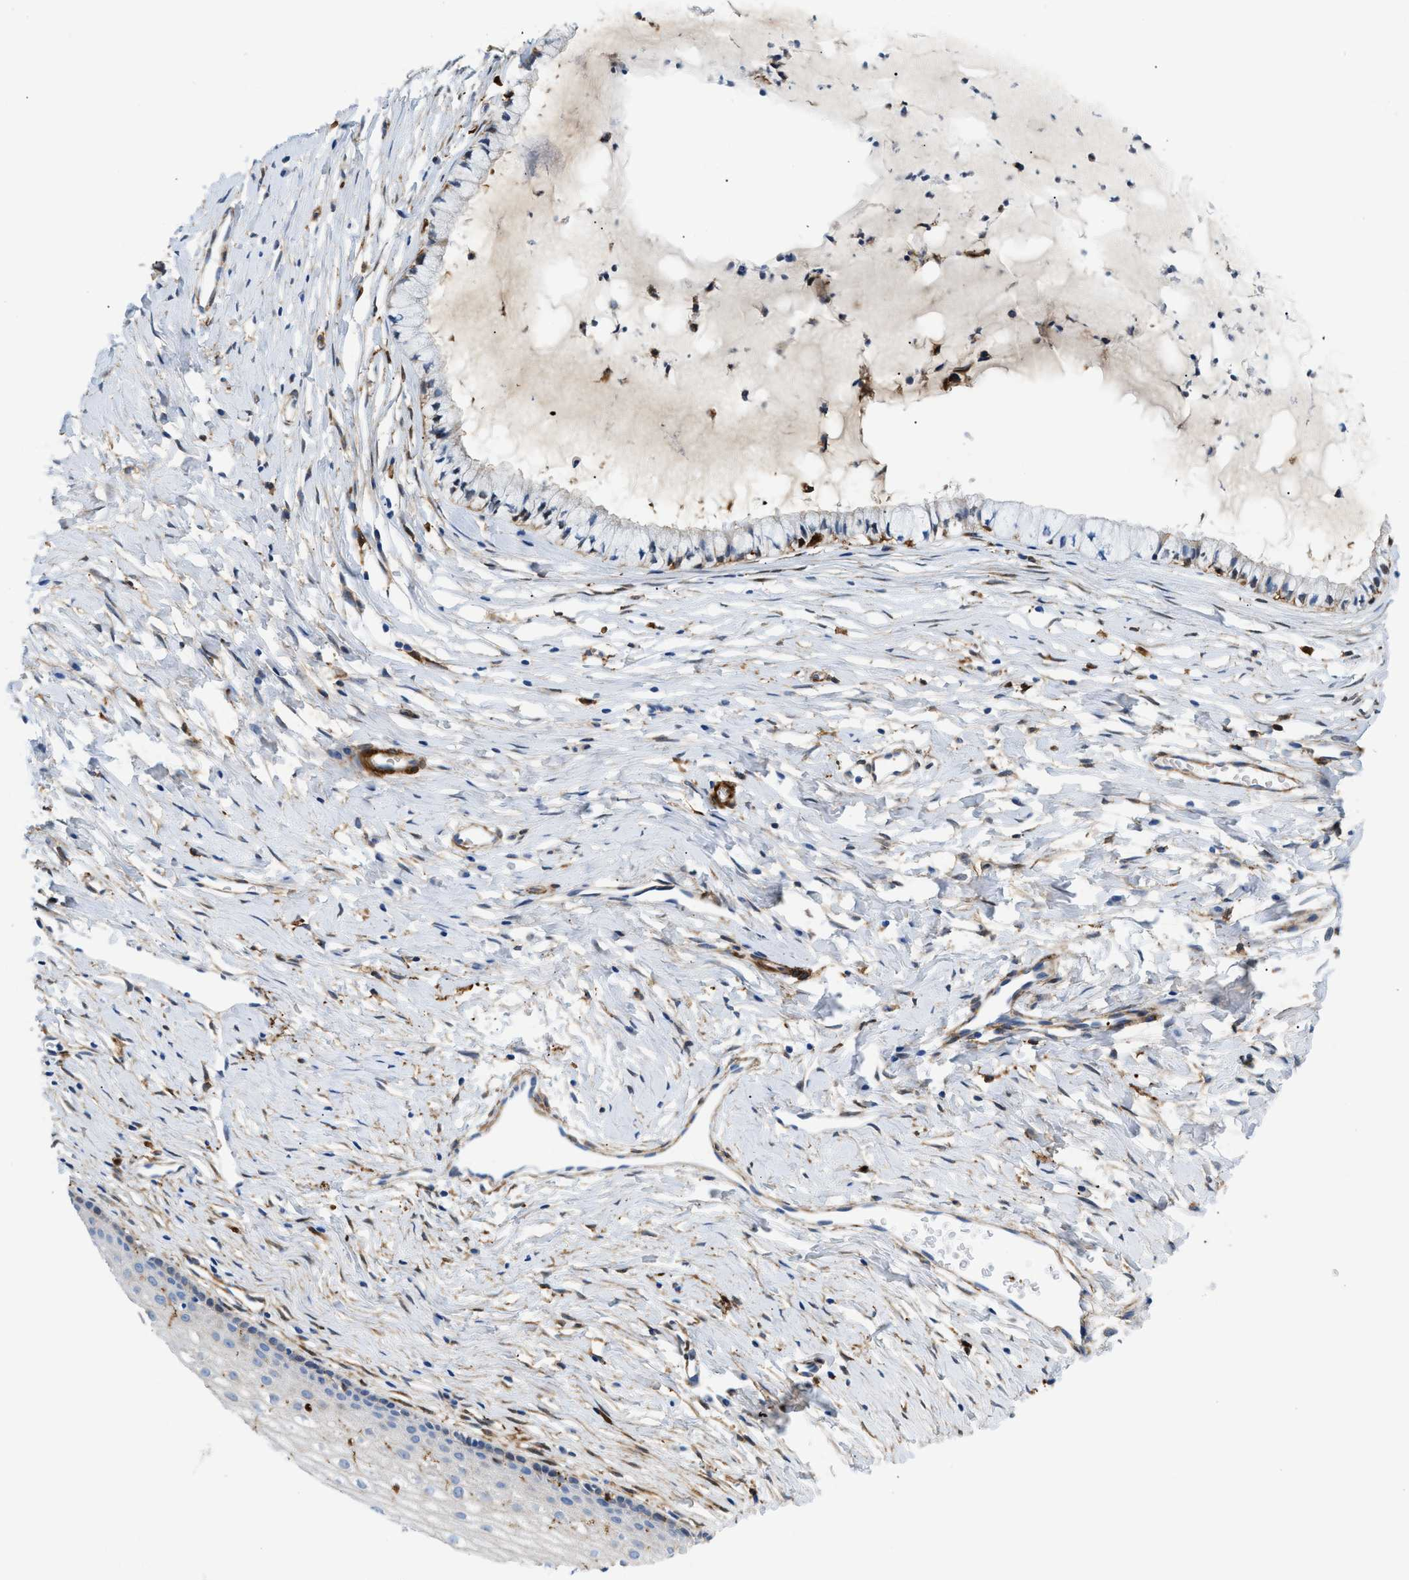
{"staining": {"intensity": "moderate", "quantity": "25%-75%", "location": "cytoplasmic/membranous"}, "tissue": "cervix", "cell_type": "Glandular cells", "image_type": "normal", "snomed": [{"axis": "morphology", "description": "Normal tissue, NOS"}, {"axis": "topography", "description": "Cervix"}], "caption": "The image exhibits immunohistochemical staining of benign cervix. There is moderate cytoplasmic/membranous staining is present in approximately 25%-75% of glandular cells. (Stains: DAB in brown, nuclei in blue, Microscopy: brightfield microscopy at high magnification).", "gene": "GSN", "patient": {"sex": "female", "age": 46}}